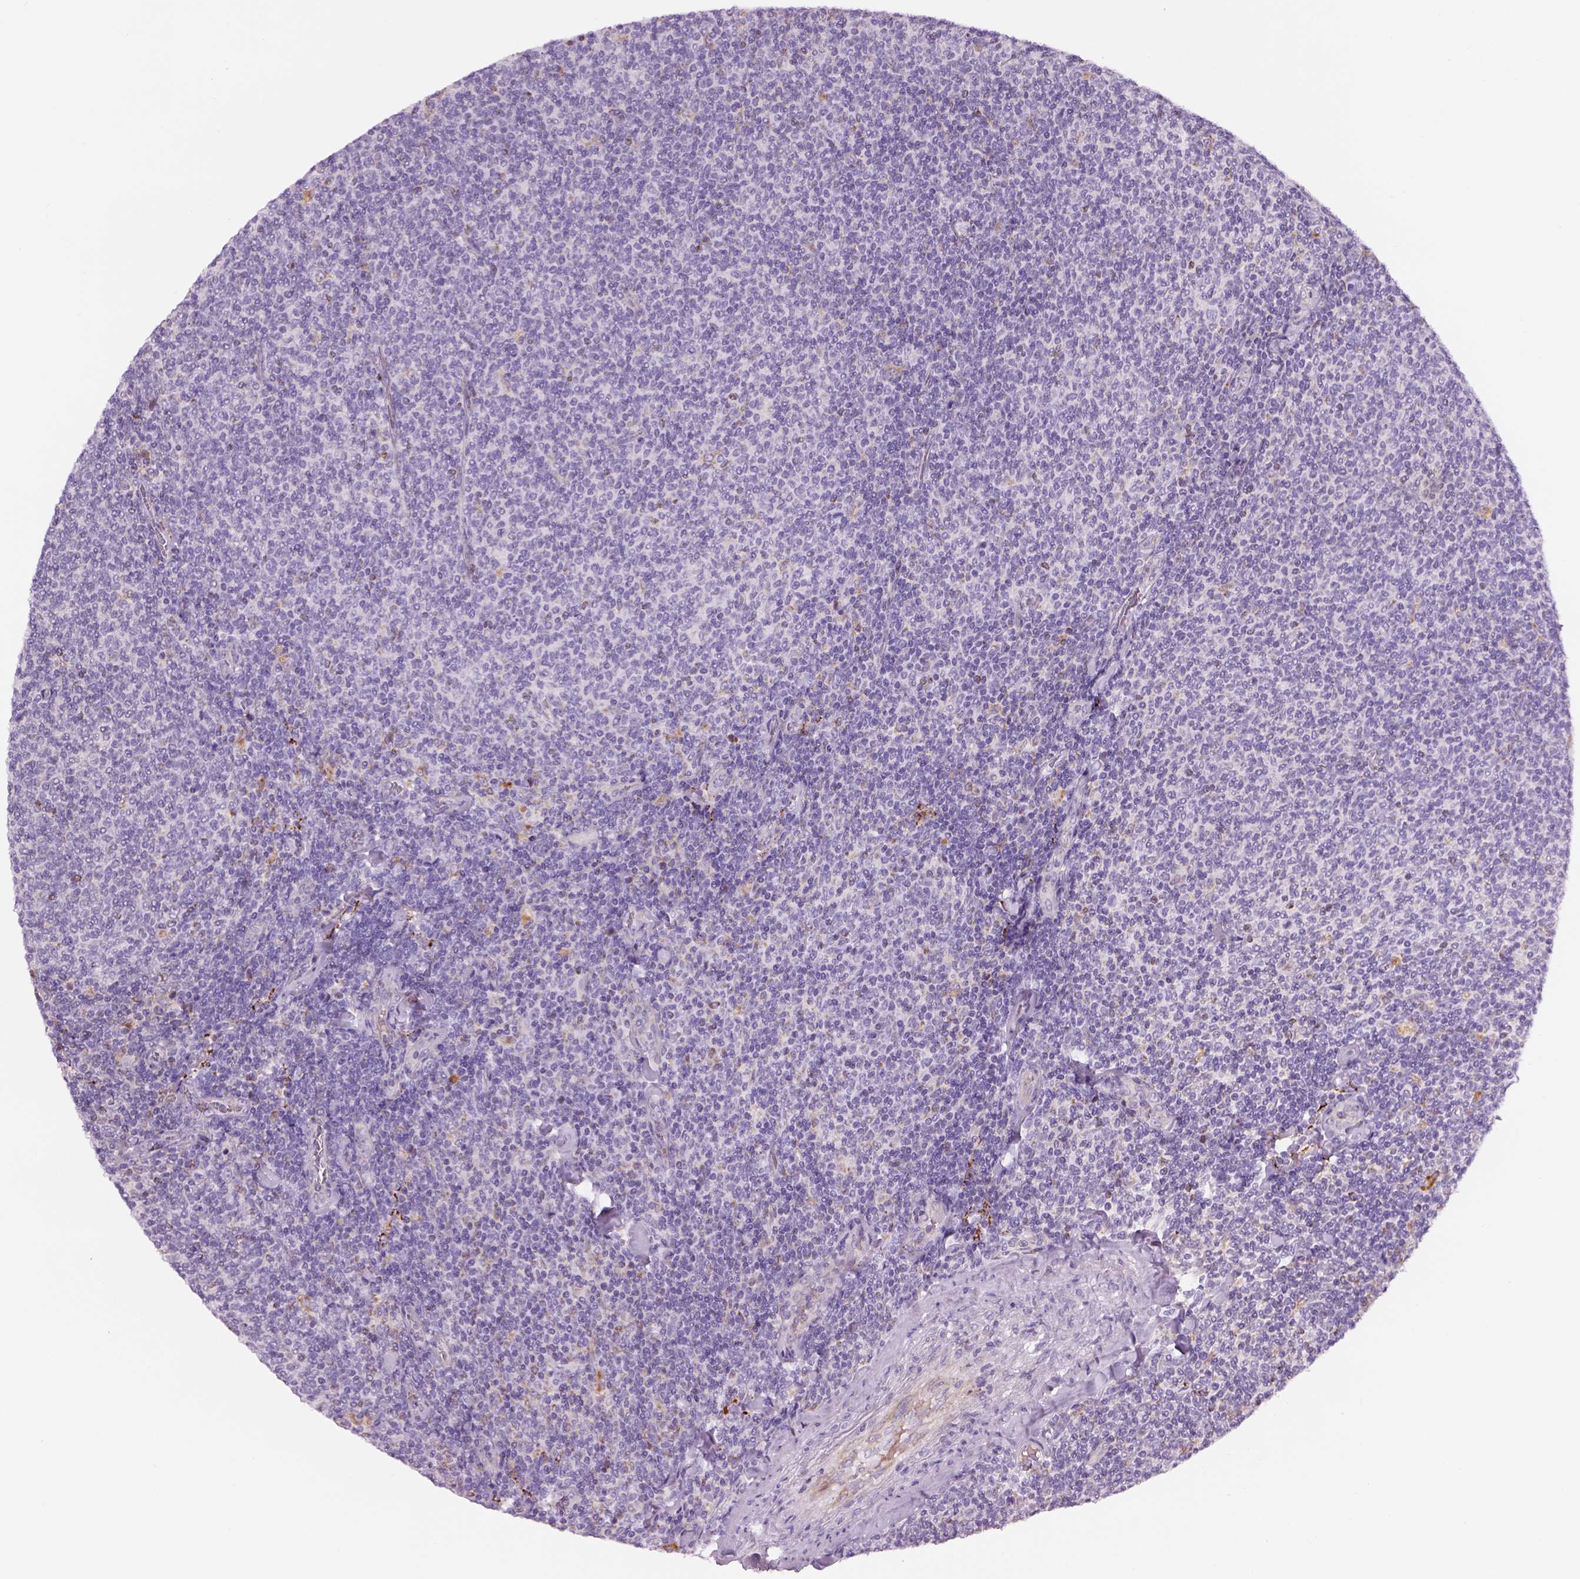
{"staining": {"intensity": "weak", "quantity": "<25%", "location": "cytoplasmic/membranous"}, "tissue": "lymphoma", "cell_type": "Tumor cells", "image_type": "cancer", "snomed": [{"axis": "morphology", "description": "Malignant lymphoma, non-Hodgkin's type, Low grade"}, {"axis": "topography", "description": "Lymph node"}], "caption": "IHC image of neoplastic tissue: human malignant lymphoma, non-Hodgkin's type (low-grade) stained with DAB (3,3'-diaminobenzidine) demonstrates no significant protein positivity in tumor cells.", "gene": "IFT52", "patient": {"sex": "male", "age": 52}}